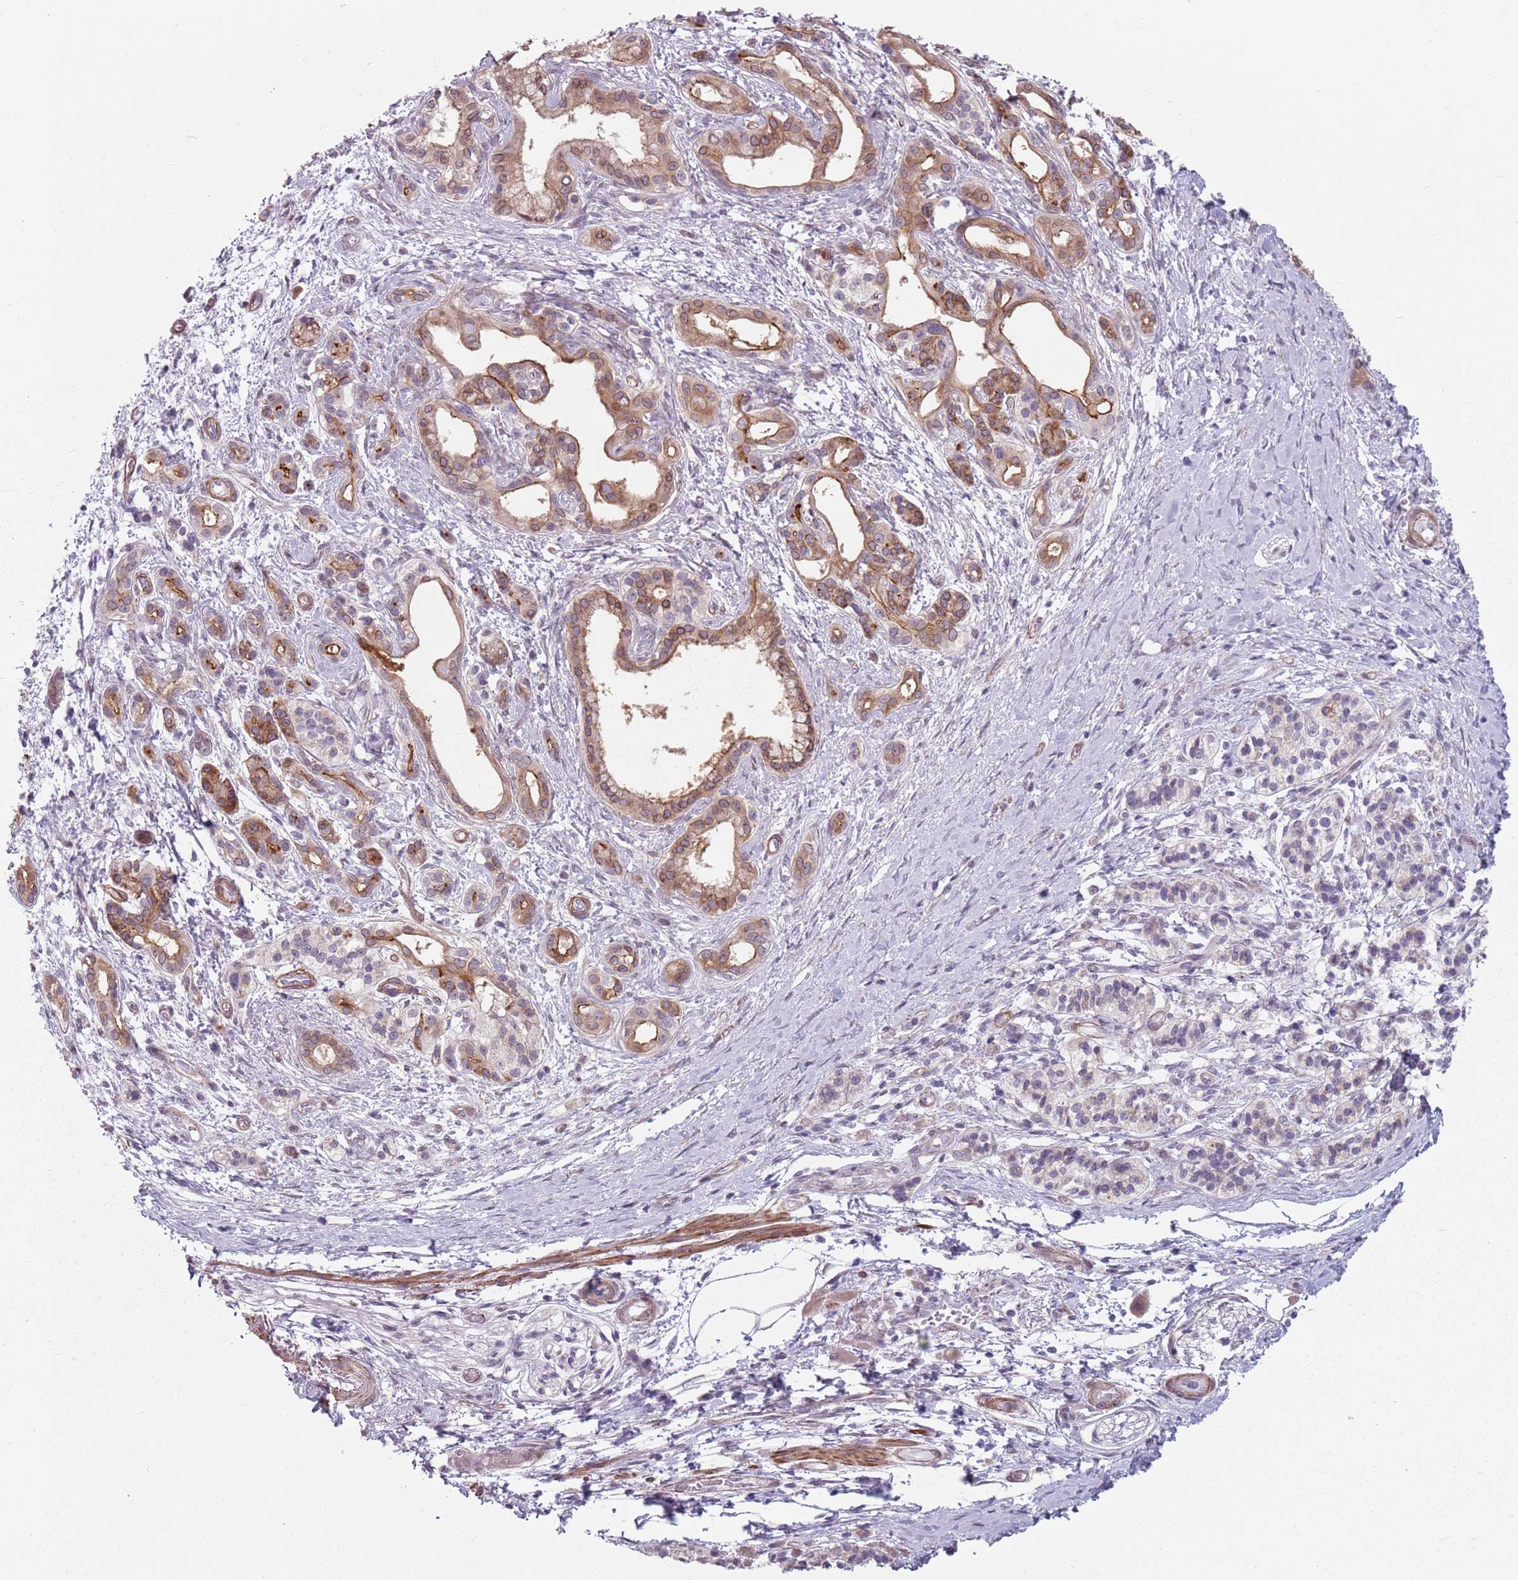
{"staining": {"intensity": "moderate", "quantity": ">75%", "location": "cytoplasmic/membranous"}, "tissue": "pancreatic cancer", "cell_type": "Tumor cells", "image_type": "cancer", "snomed": [{"axis": "morphology", "description": "Adenocarcinoma, NOS"}, {"axis": "topography", "description": "Pancreas"}], "caption": "Immunohistochemistry photomicrograph of neoplastic tissue: pancreatic cancer stained using immunohistochemistry (IHC) displays medium levels of moderate protein expression localized specifically in the cytoplasmic/membranous of tumor cells, appearing as a cytoplasmic/membranous brown color.", "gene": "TMC4", "patient": {"sex": "male", "age": 71}}